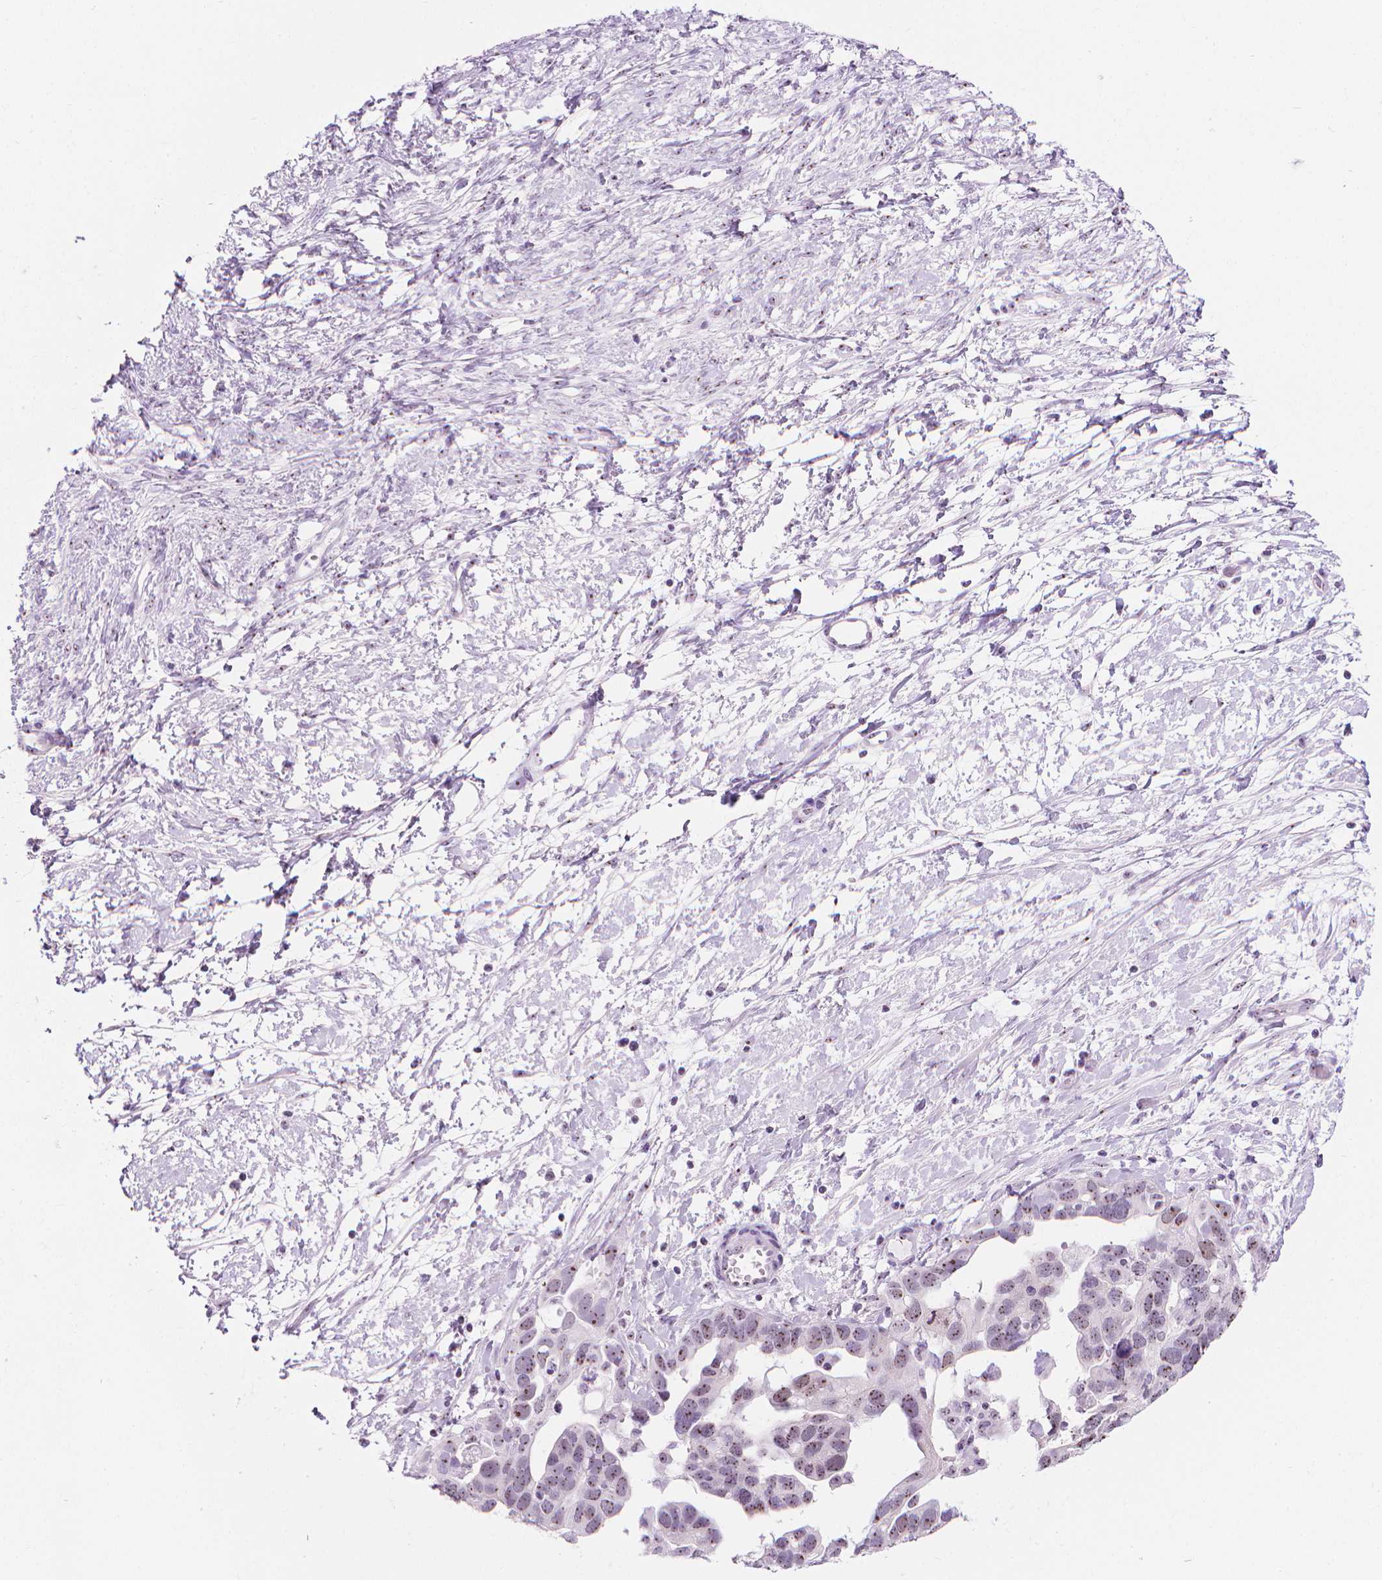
{"staining": {"intensity": "weak", "quantity": "25%-75%", "location": "nuclear"}, "tissue": "ovarian cancer", "cell_type": "Tumor cells", "image_type": "cancer", "snomed": [{"axis": "morphology", "description": "Cystadenocarcinoma, serous, NOS"}, {"axis": "topography", "description": "Ovary"}], "caption": "Weak nuclear protein expression is seen in about 25%-75% of tumor cells in serous cystadenocarcinoma (ovarian).", "gene": "NOL7", "patient": {"sex": "female", "age": 54}}